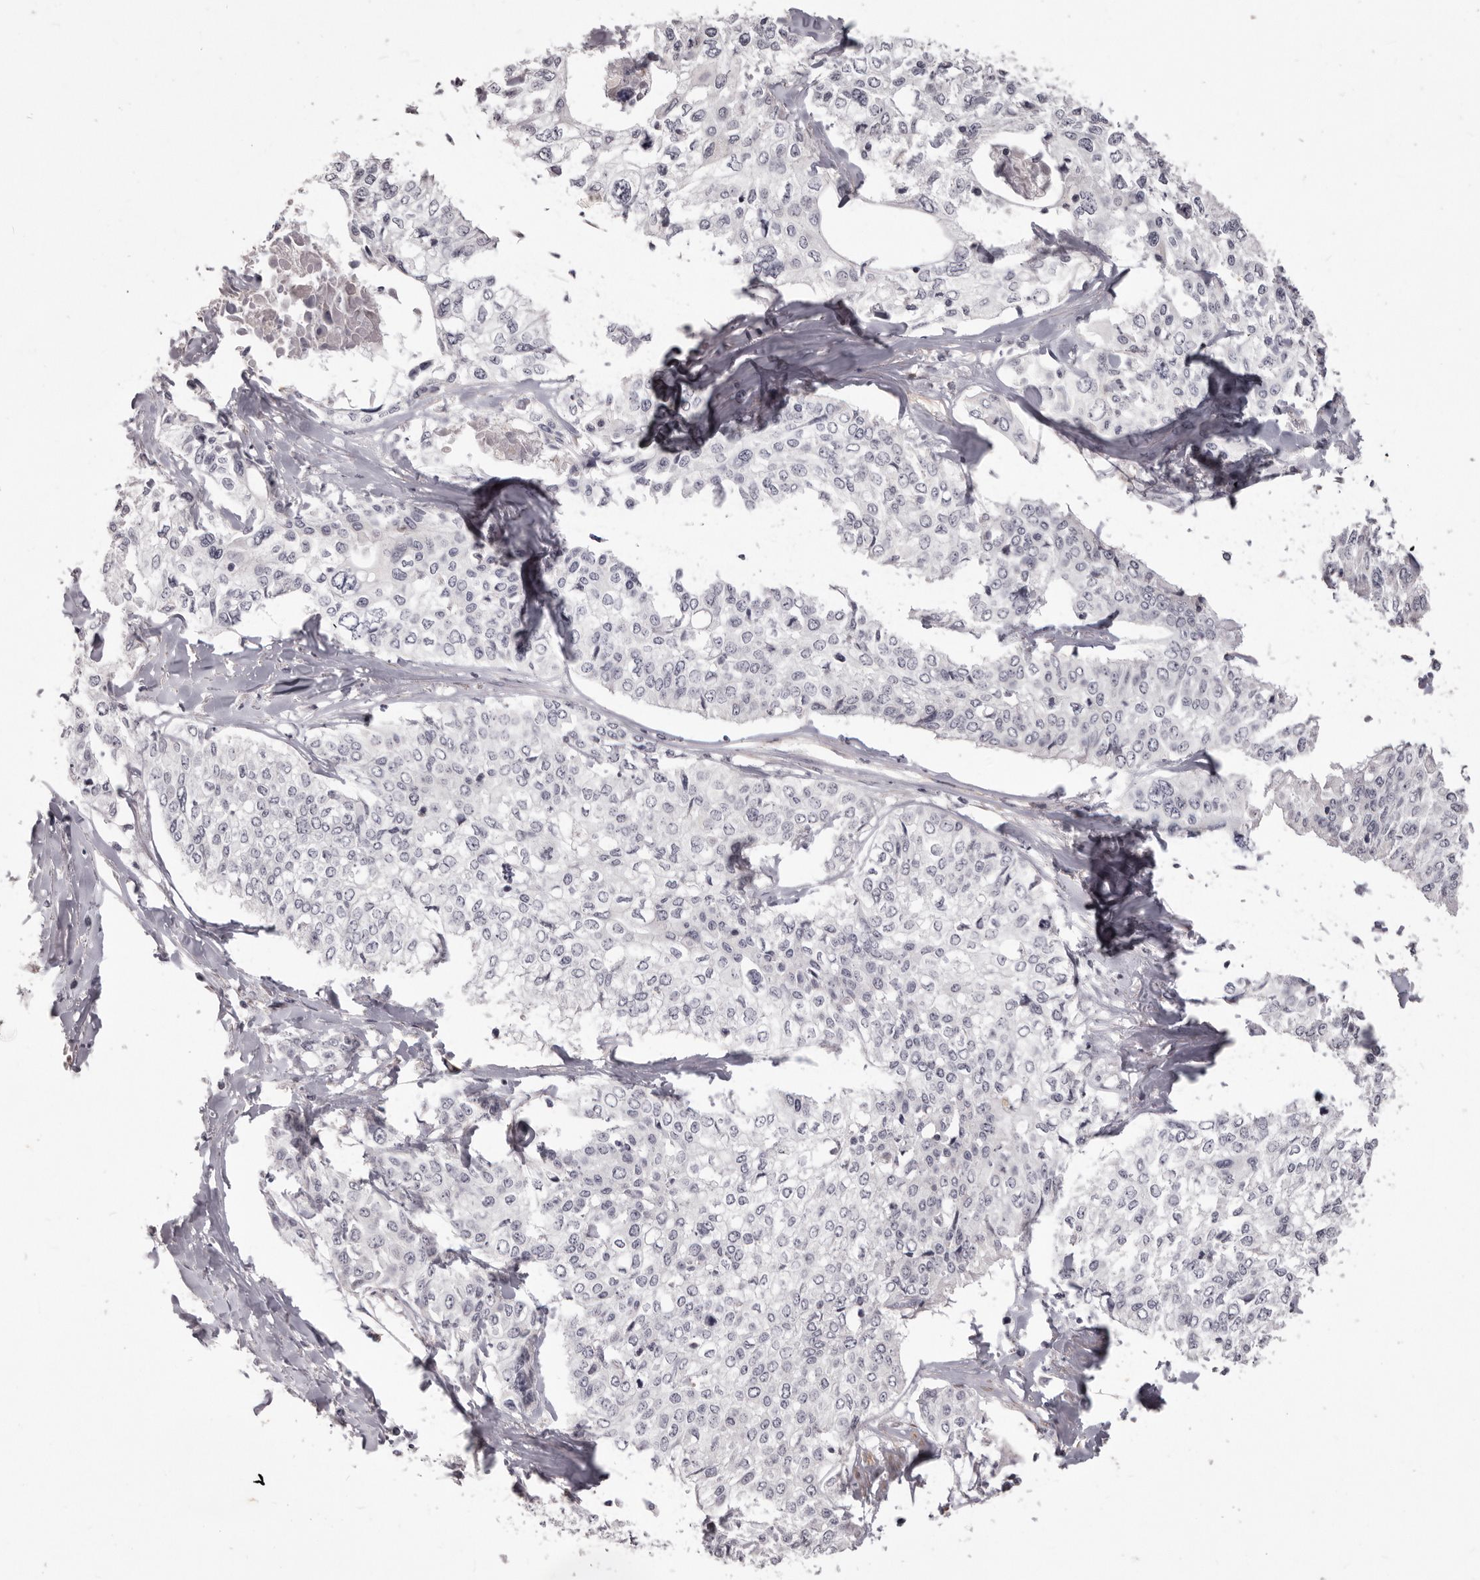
{"staining": {"intensity": "negative", "quantity": "none", "location": "none"}, "tissue": "cervical cancer", "cell_type": "Tumor cells", "image_type": "cancer", "snomed": [{"axis": "morphology", "description": "Squamous cell carcinoma, NOS"}, {"axis": "topography", "description": "Cervix"}], "caption": "An IHC photomicrograph of squamous cell carcinoma (cervical) is shown. There is no staining in tumor cells of squamous cell carcinoma (cervical).", "gene": "PRMT2", "patient": {"sex": "female", "age": 31}}